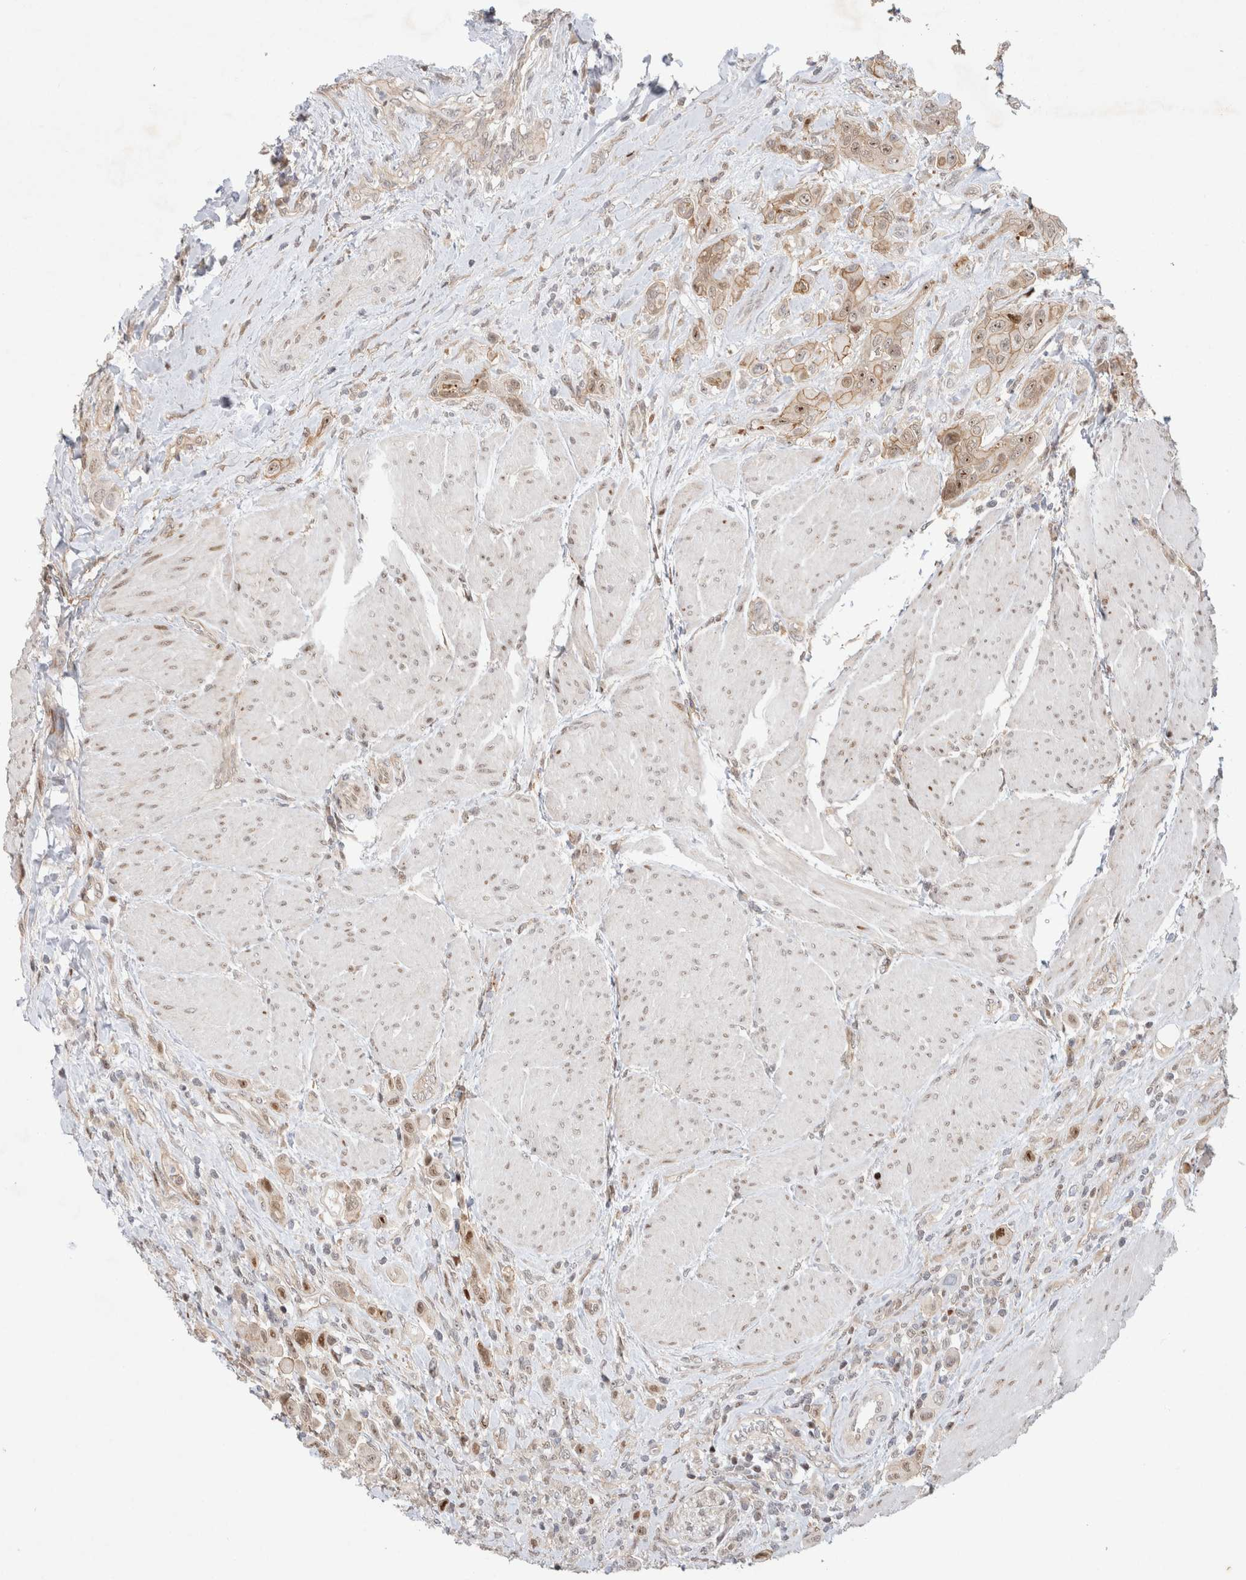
{"staining": {"intensity": "weak", "quantity": ">75%", "location": "cytoplasmic/membranous,nuclear"}, "tissue": "urothelial cancer", "cell_type": "Tumor cells", "image_type": "cancer", "snomed": [{"axis": "morphology", "description": "Urothelial carcinoma, High grade"}, {"axis": "topography", "description": "Urinary bladder"}], "caption": "This is an image of IHC staining of urothelial cancer, which shows weak expression in the cytoplasmic/membranous and nuclear of tumor cells.", "gene": "TCF4", "patient": {"sex": "male", "age": 50}}